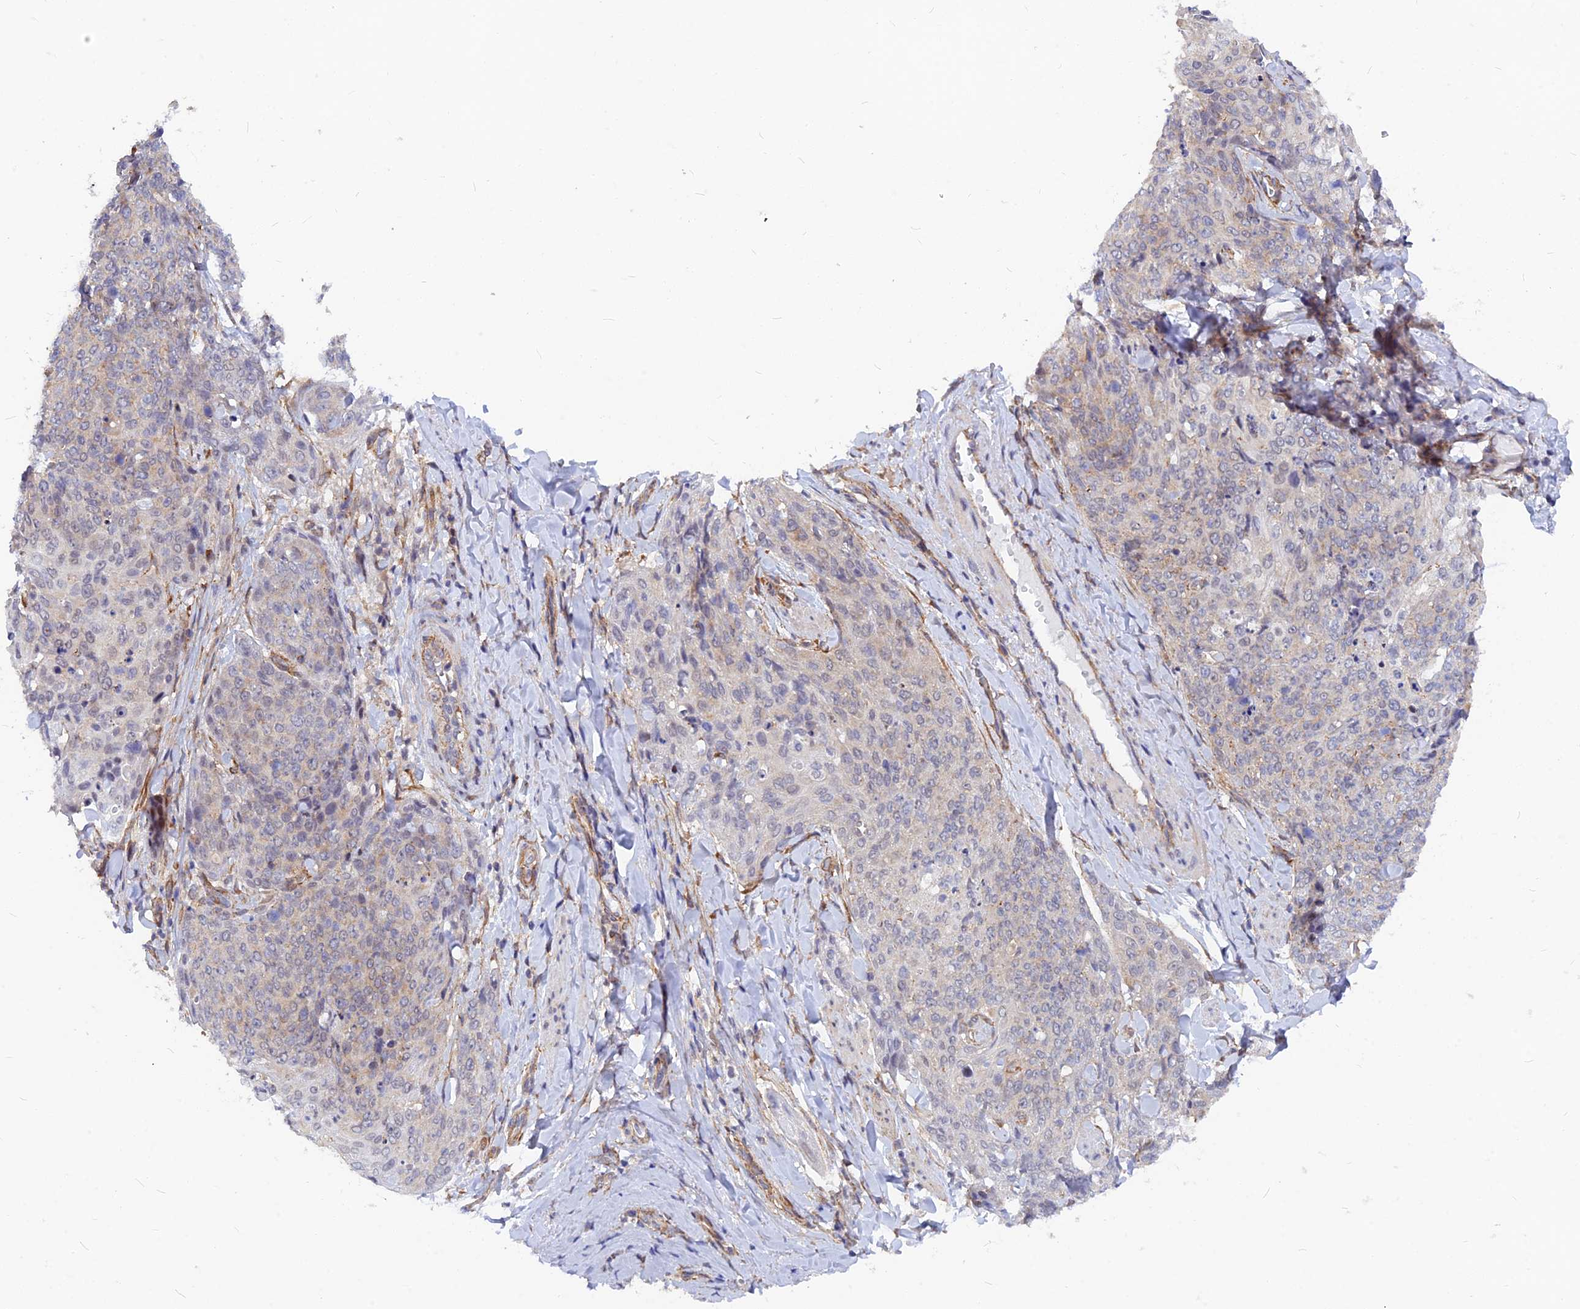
{"staining": {"intensity": "weak", "quantity": "<25%", "location": "cytoplasmic/membranous"}, "tissue": "skin cancer", "cell_type": "Tumor cells", "image_type": "cancer", "snomed": [{"axis": "morphology", "description": "Squamous cell carcinoma, NOS"}, {"axis": "topography", "description": "Skin"}, {"axis": "topography", "description": "Vulva"}], "caption": "Immunohistochemistry (IHC) micrograph of skin cancer (squamous cell carcinoma) stained for a protein (brown), which reveals no positivity in tumor cells.", "gene": "VSTM2L", "patient": {"sex": "female", "age": 85}}